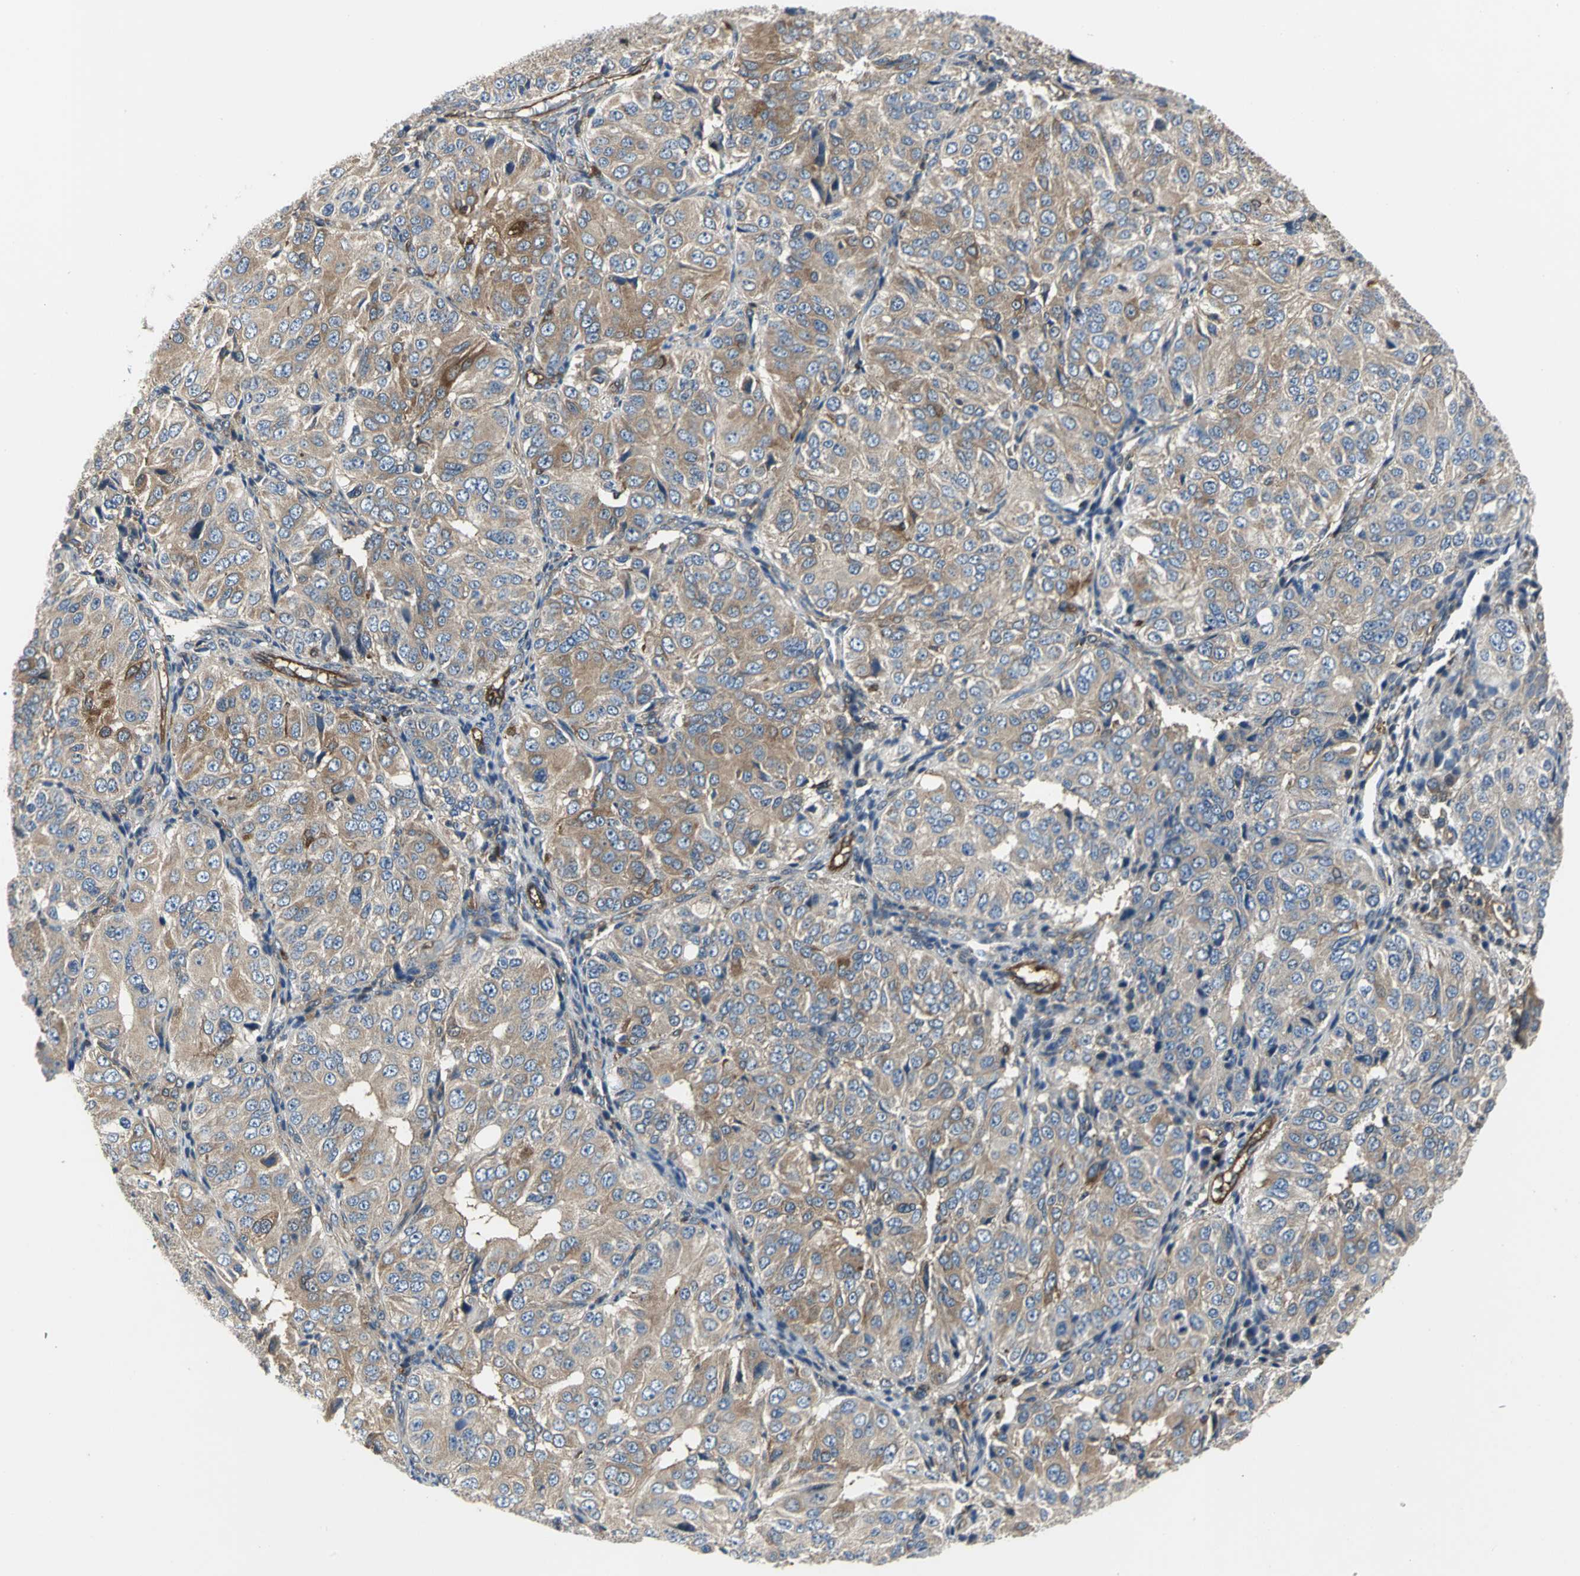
{"staining": {"intensity": "moderate", "quantity": ">75%", "location": "cytoplasmic/membranous"}, "tissue": "ovarian cancer", "cell_type": "Tumor cells", "image_type": "cancer", "snomed": [{"axis": "morphology", "description": "Carcinoma, endometroid"}, {"axis": "topography", "description": "Ovary"}], "caption": "Approximately >75% of tumor cells in ovarian cancer demonstrate moderate cytoplasmic/membranous protein positivity as visualized by brown immunohistochemical staining.", "gene": "CHRNB1", "patient": {"sex": "female", "age": 51}}